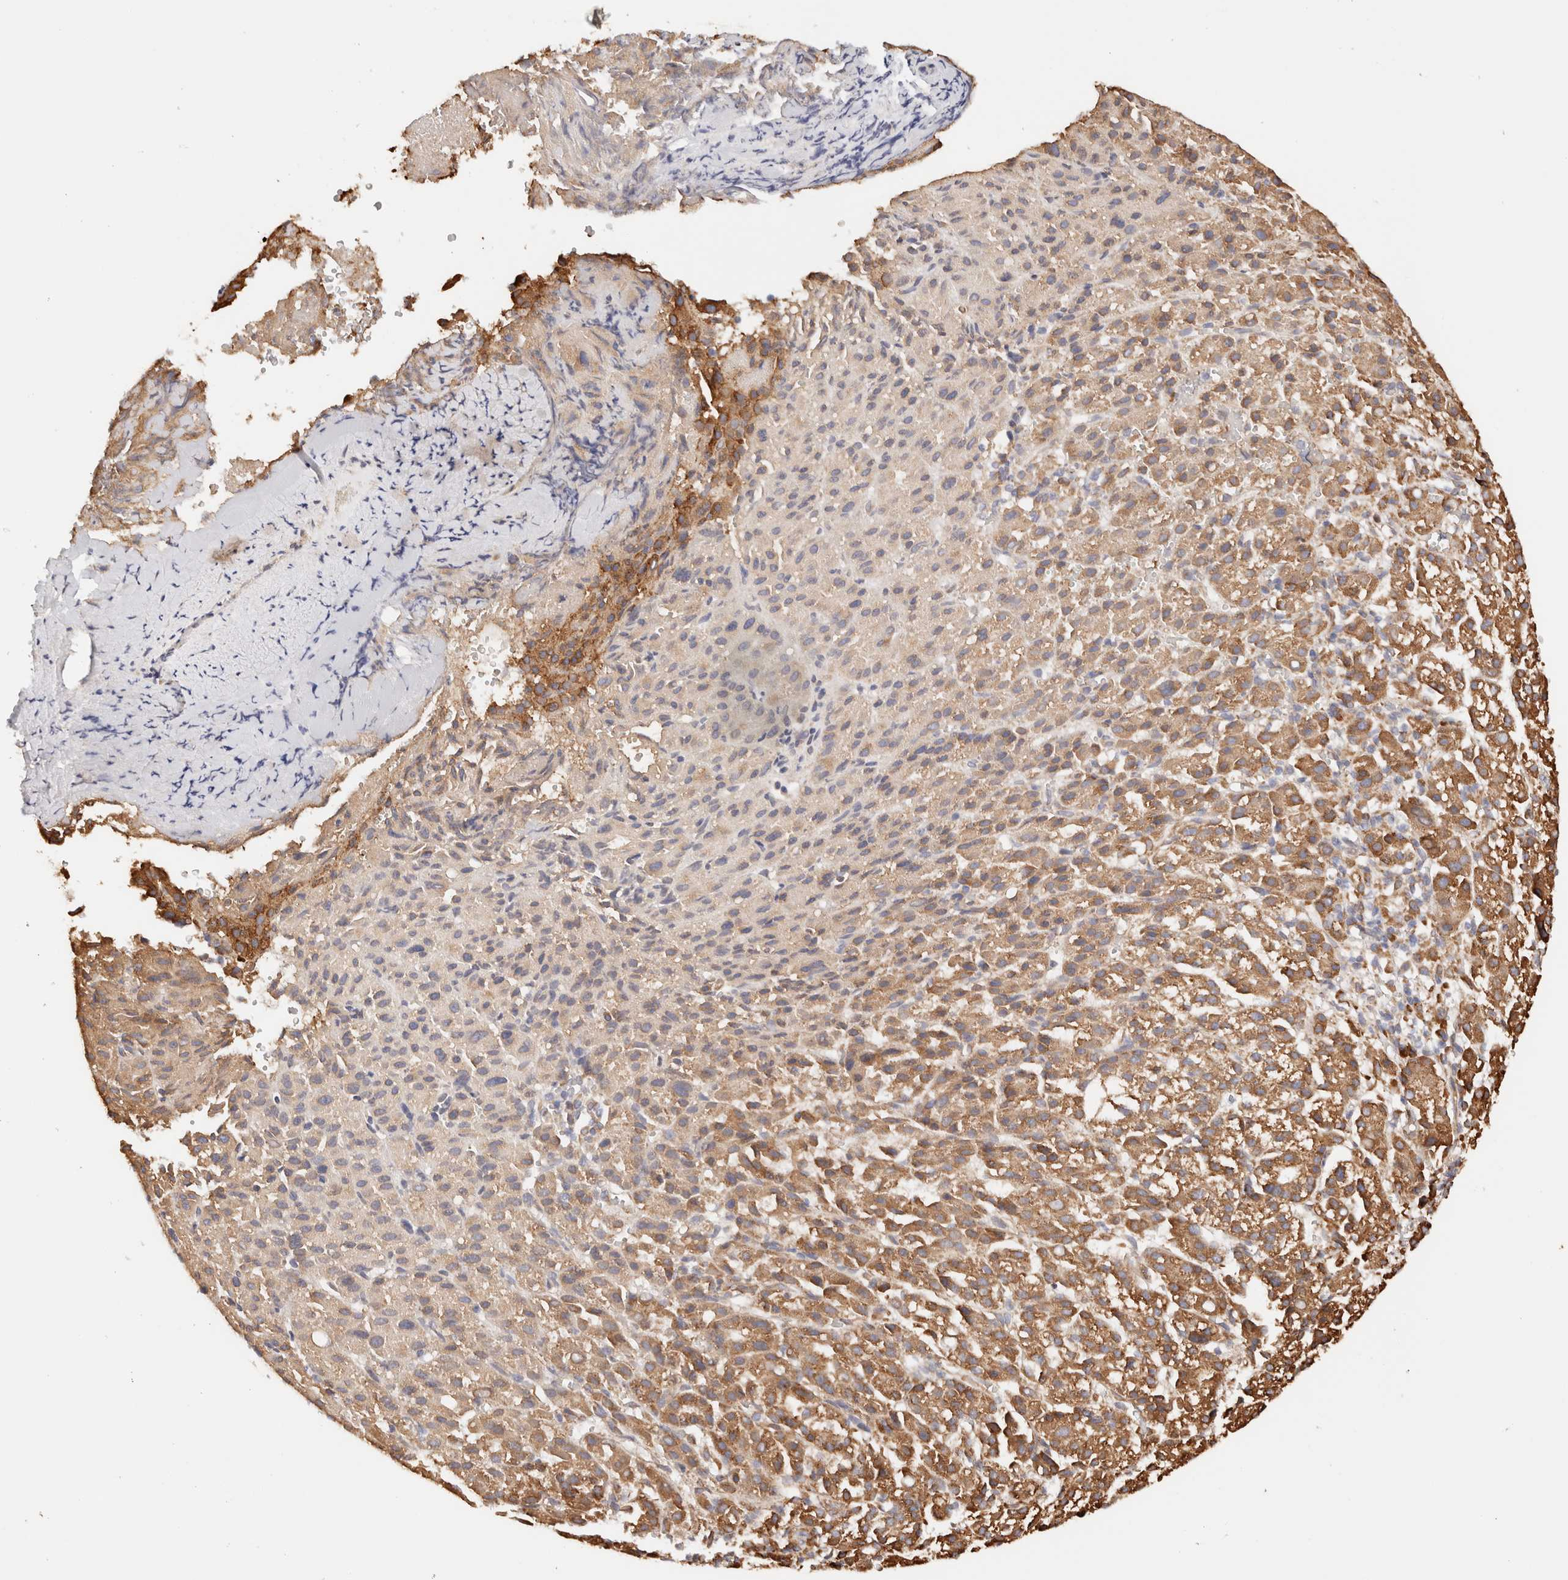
{"staining": {"intensity": "moderate", "quantity": ">75%", "location": "cytoplasmic/membranous"}, "tissue": "liver cancer", "cell_type": "Tumor cells", "image_type": "cancer", "snomed": [{"axis": "morphology", "description": "Carcinoma, Hepatocellular, NOS"}, {"axis": "topography", "description": "Liver"}], "caption": "Immunohistochemical staining of human liver cancer exhibits moderate cytoplasmic/membranous protein positivity in about >75% of tumor cells.", "gene": "FER", "patient": {"sex": "female", "age": 58}}